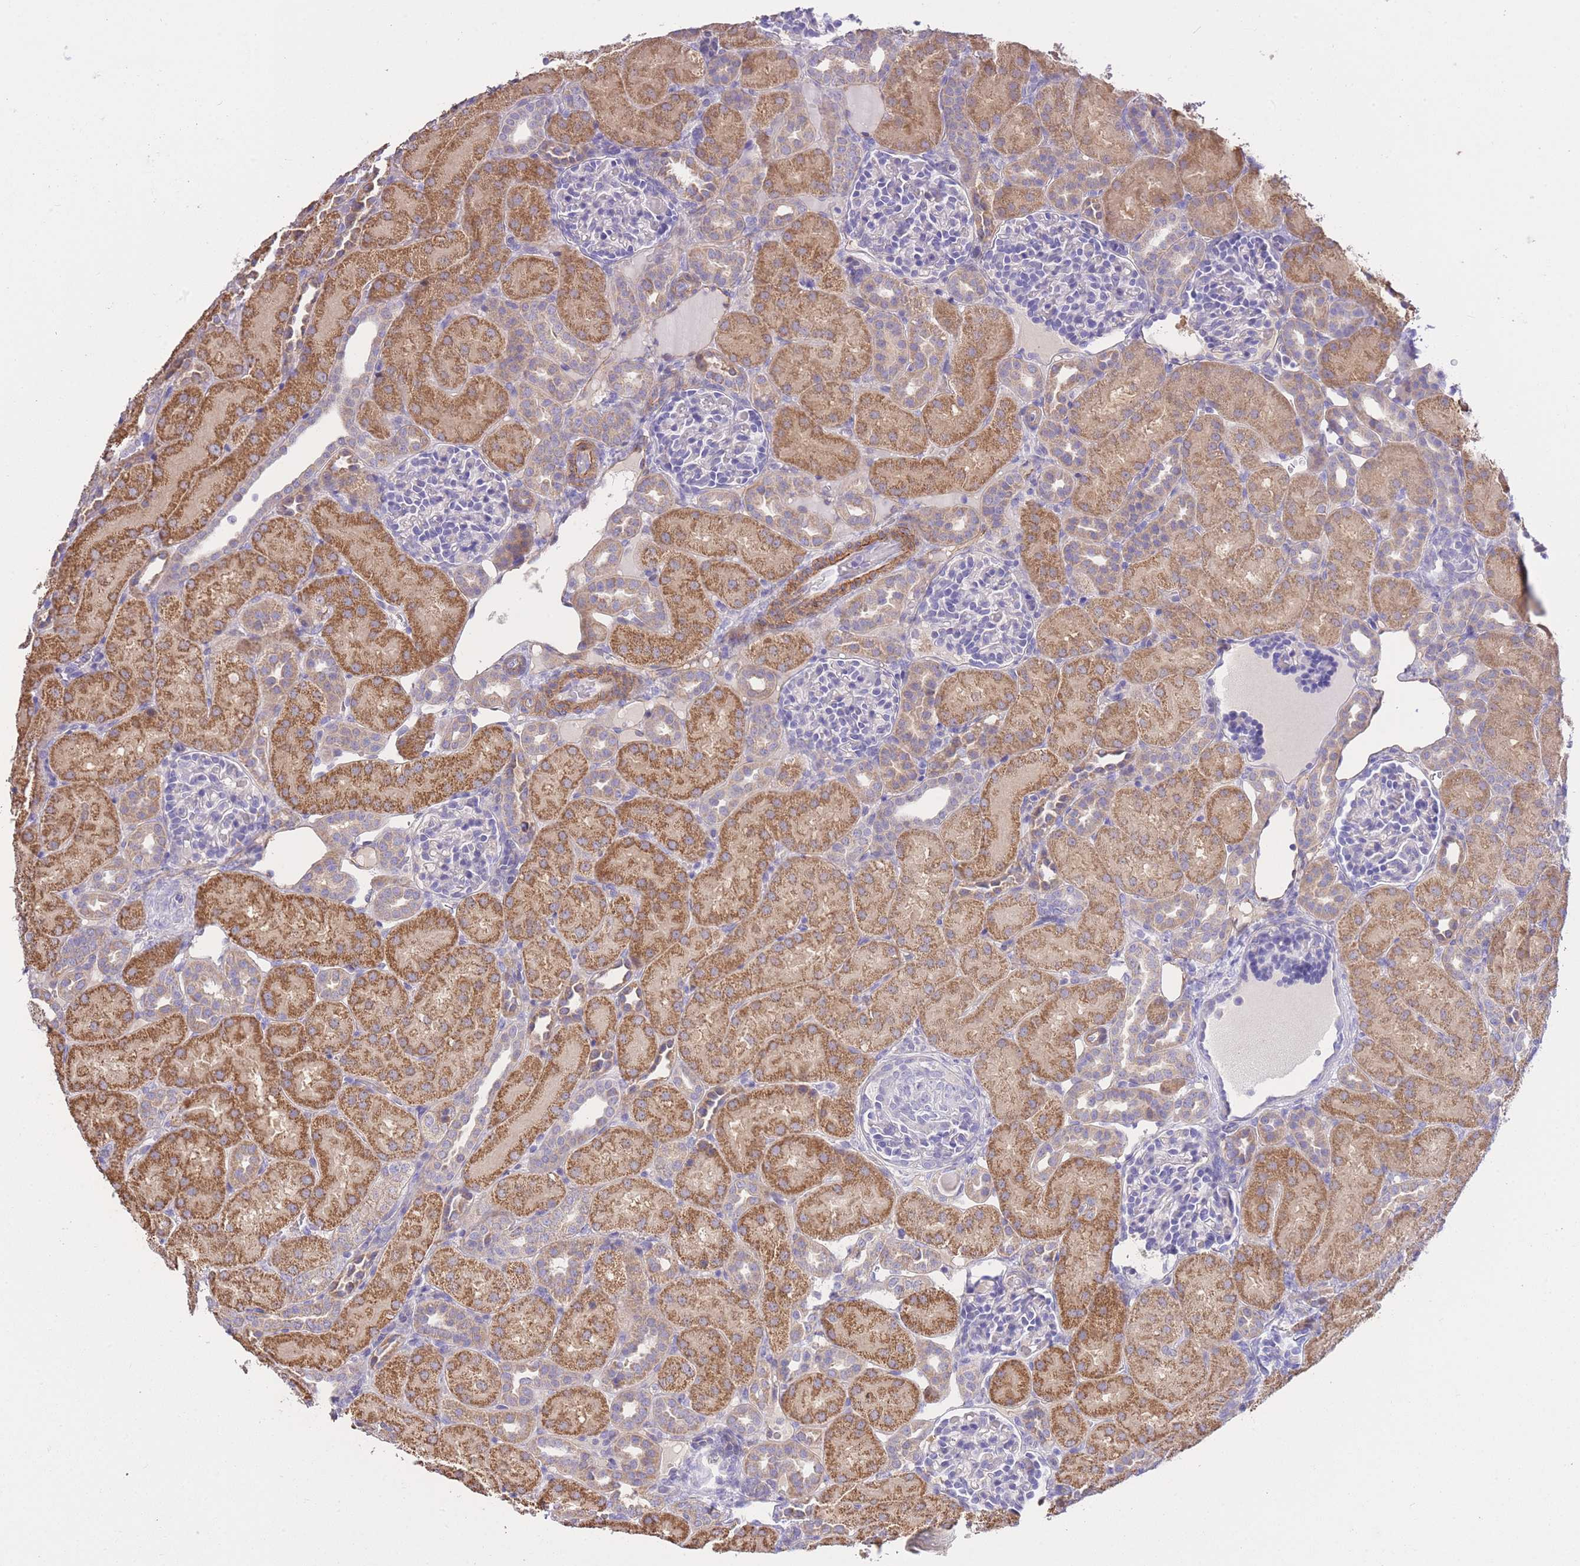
{"staining": {"intensity": "negative", "quantity": "none", "location": "none"}, "tissue": "kidney", "cell_type": "Cells in glomeruli", "image_type": "normal", "snomed": [{"axis": "morphology", "description": "Normal tissue, NOS"}, {"axis": "topography", "description": "Kidney"}], "caption": "High magnification brightfield microscopy of unremarkable kidney stained with DAB (brown) and counterstained with hematoxylin (blue): cells in glomeruli show no significant expression. (Stains: DAB immunohistochemistry (IHC) with hematoxylin counter stain, Microscopy: brightfield microscopy at high magnification).", "gene": "PGM1", "patient": {"sex": "male", "age": 1}}